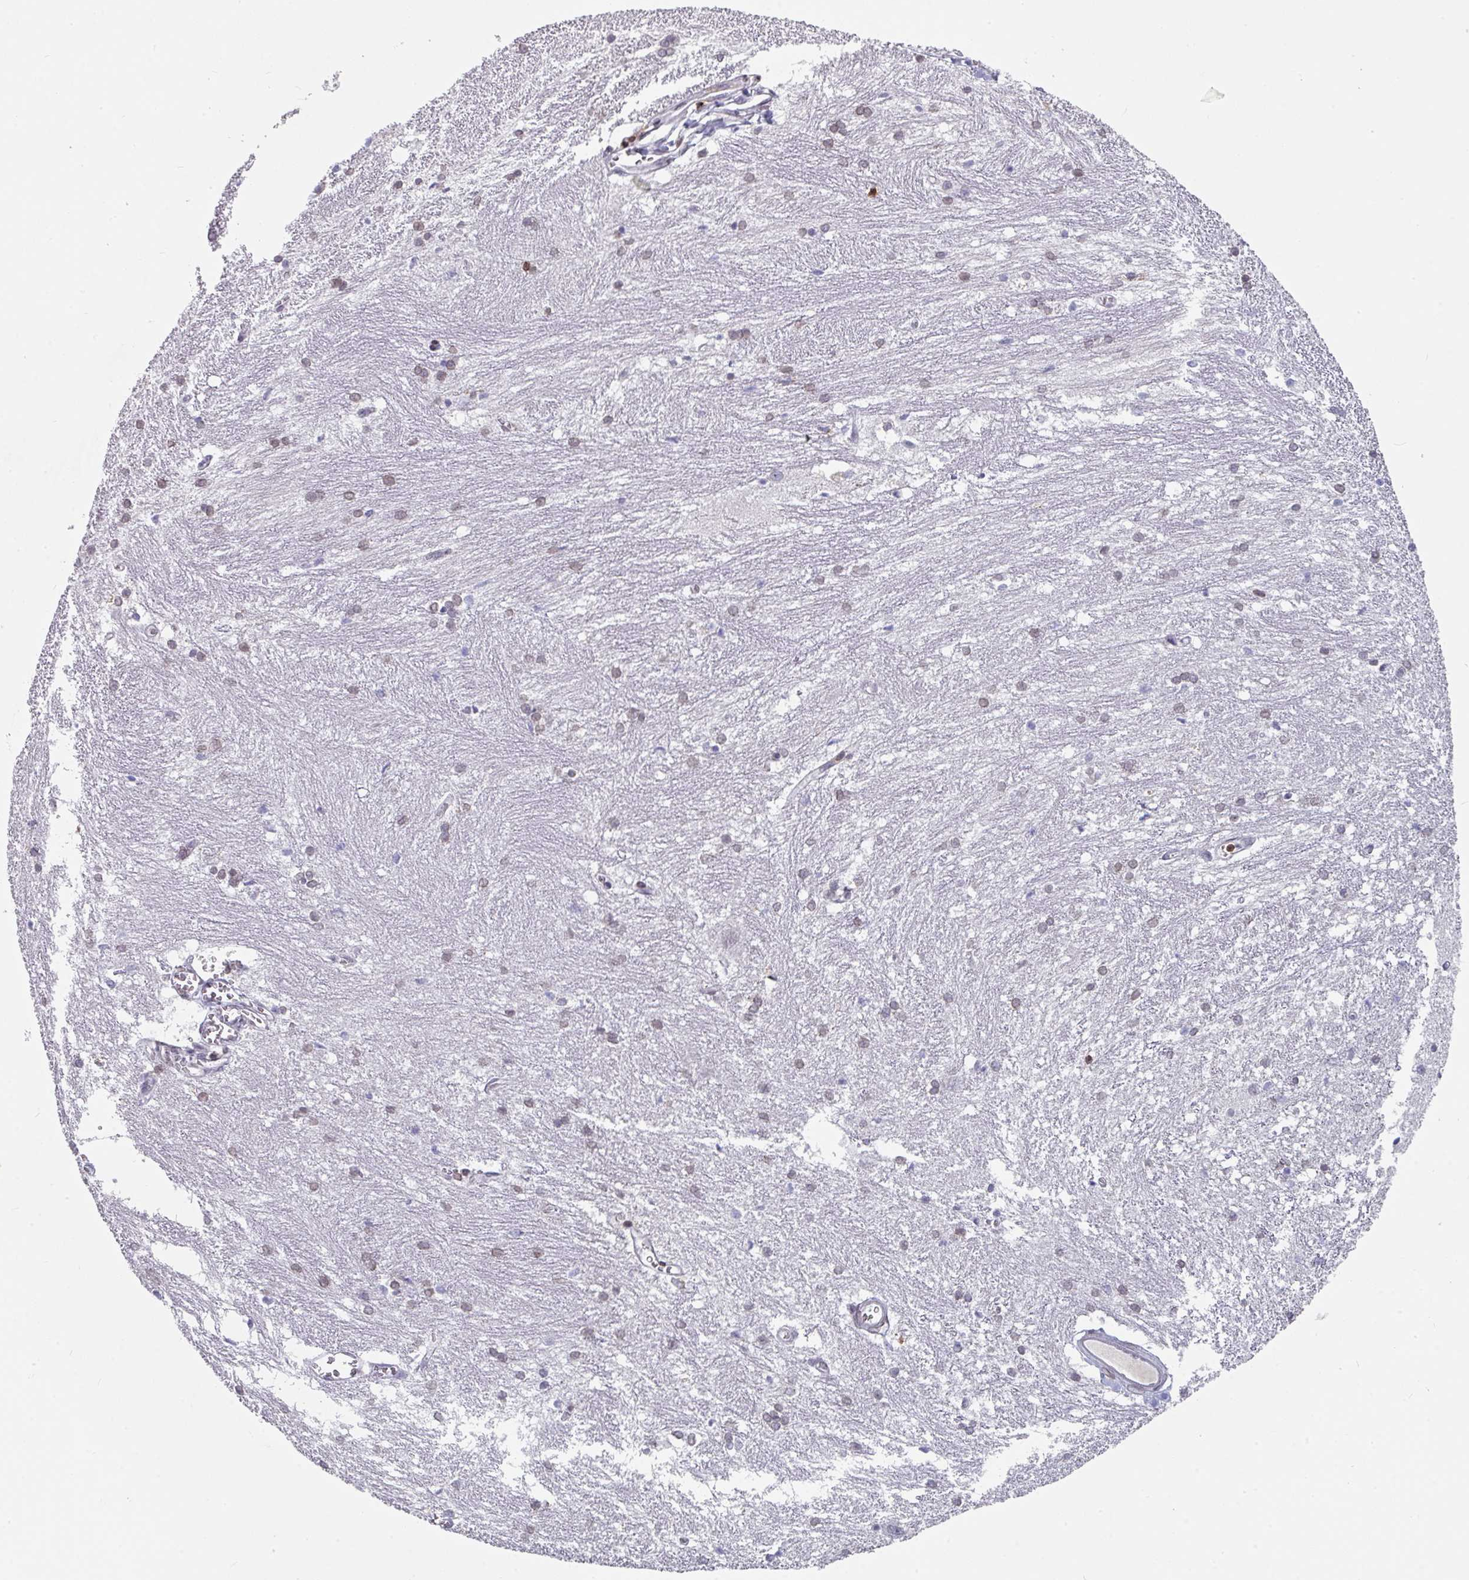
{"staining": {"intensity": "weak", "quantity": "<25%", "location": "nuclear"}, "tissue": "caudate", "cell_type": "Glial cells", "image_type": "normal", "snomed": [{"axis": "morphology", "description": "Normal tissue, NOS"}, {"axis": "topography", "description": "Lateral ventricle wall"}], "caption": "This is an immunohistochemistry image of benign caudate. There is no positivity in glial cells.", "gene": "RASAL3", "patient": {"sex": "male", "age": 37}}